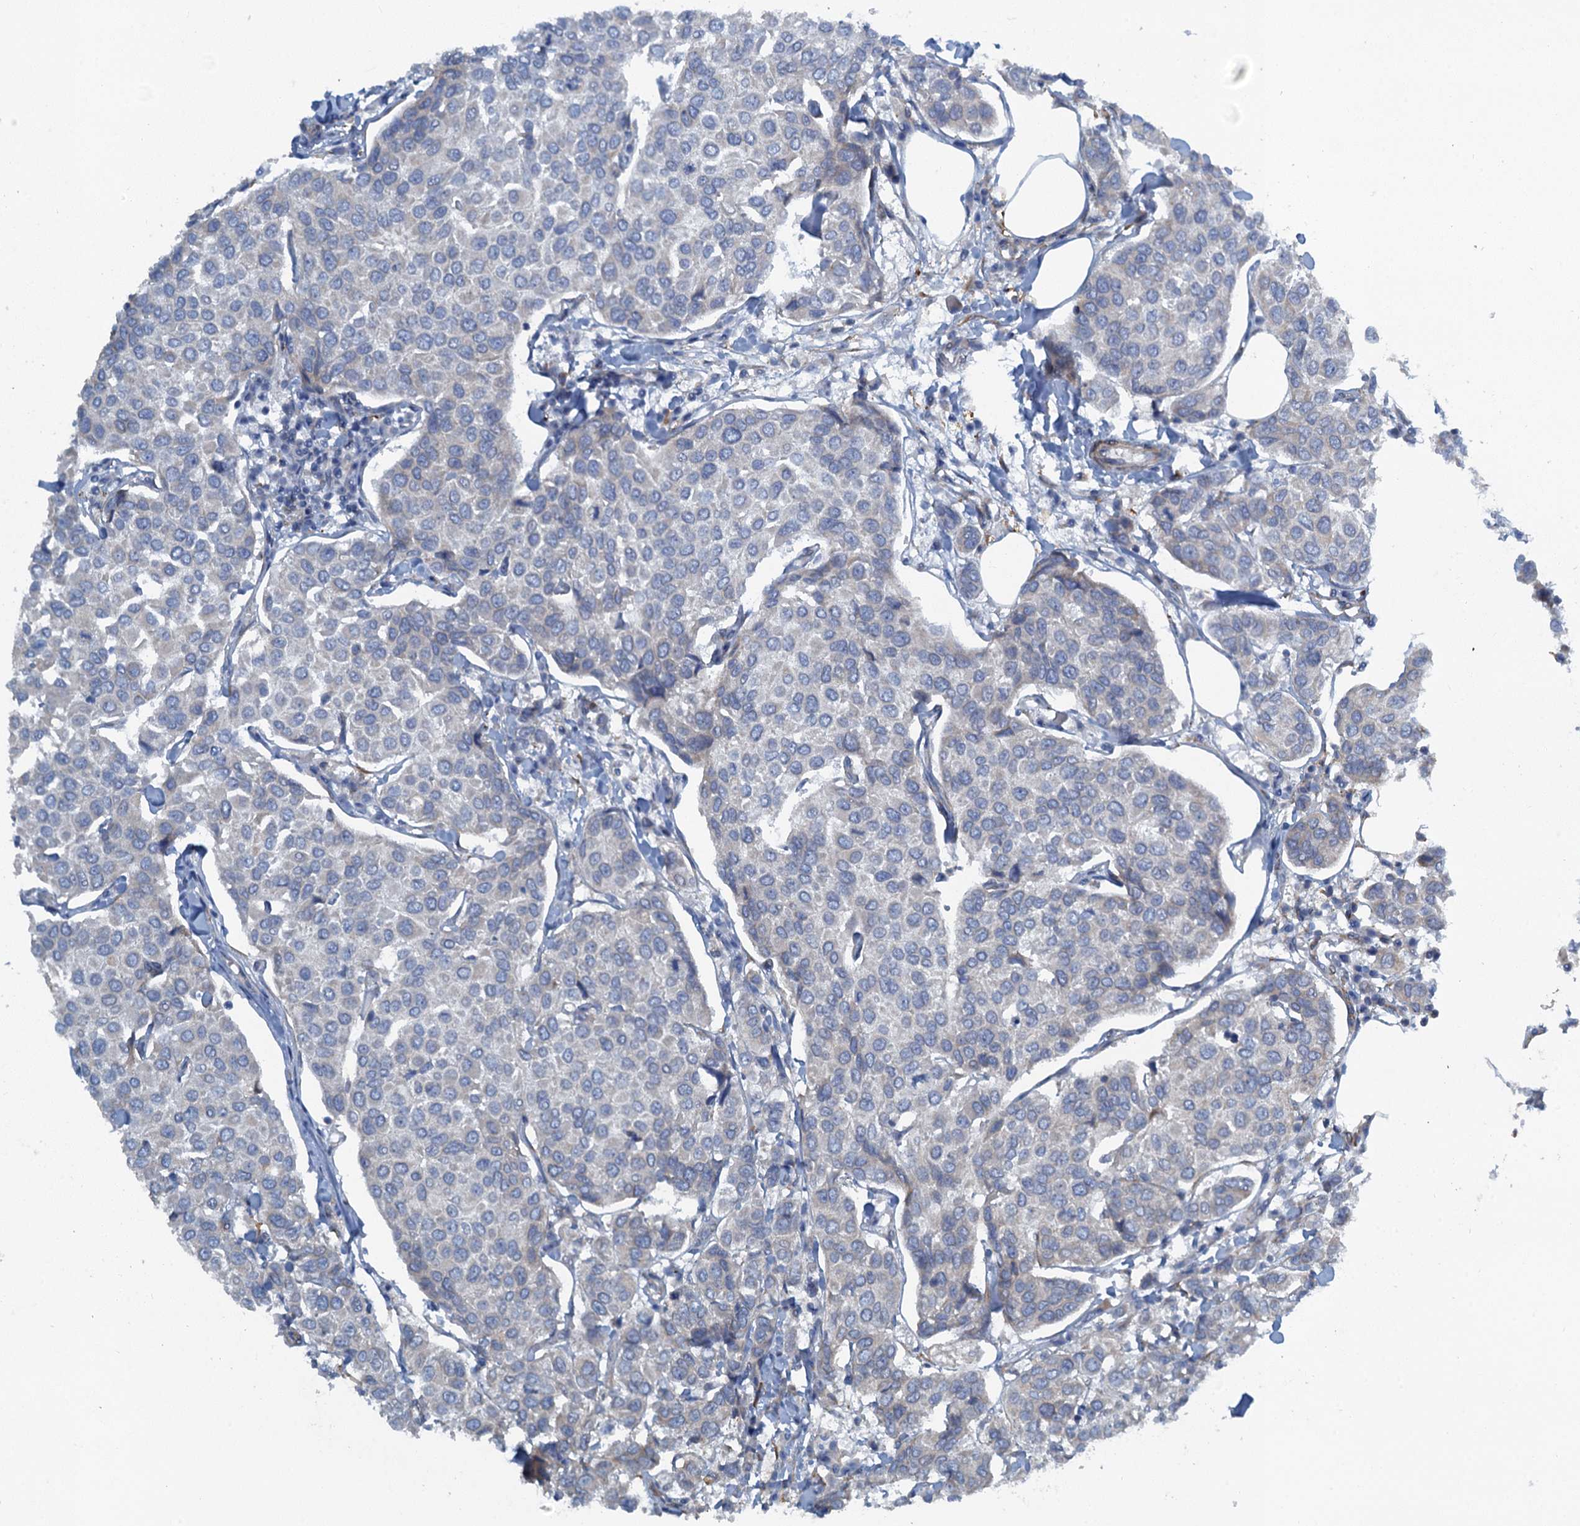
{"staining": {"intensity": "negative", "quantity": "none", "location": "none"}, "tissue": "breast cancer", "cell_type": "Tumor cells", "image_type": "cancer", "snomed": [{"axis": "morphology", "description": "Duct carcinoma"}, {"axis": "topography", "description": "Breast"}], "caption": "Breast intraductal carcinoma was stained to show a protein in brown. There is no significant expression in tumor cells. The staining is performed using DAB (3,3'-diaminobenzidine) brown chromogen with nuclei counter-stained in using hematoxylin.", "gene": "POGLUT3", "patient": {"sex": "female", "age": 55}}